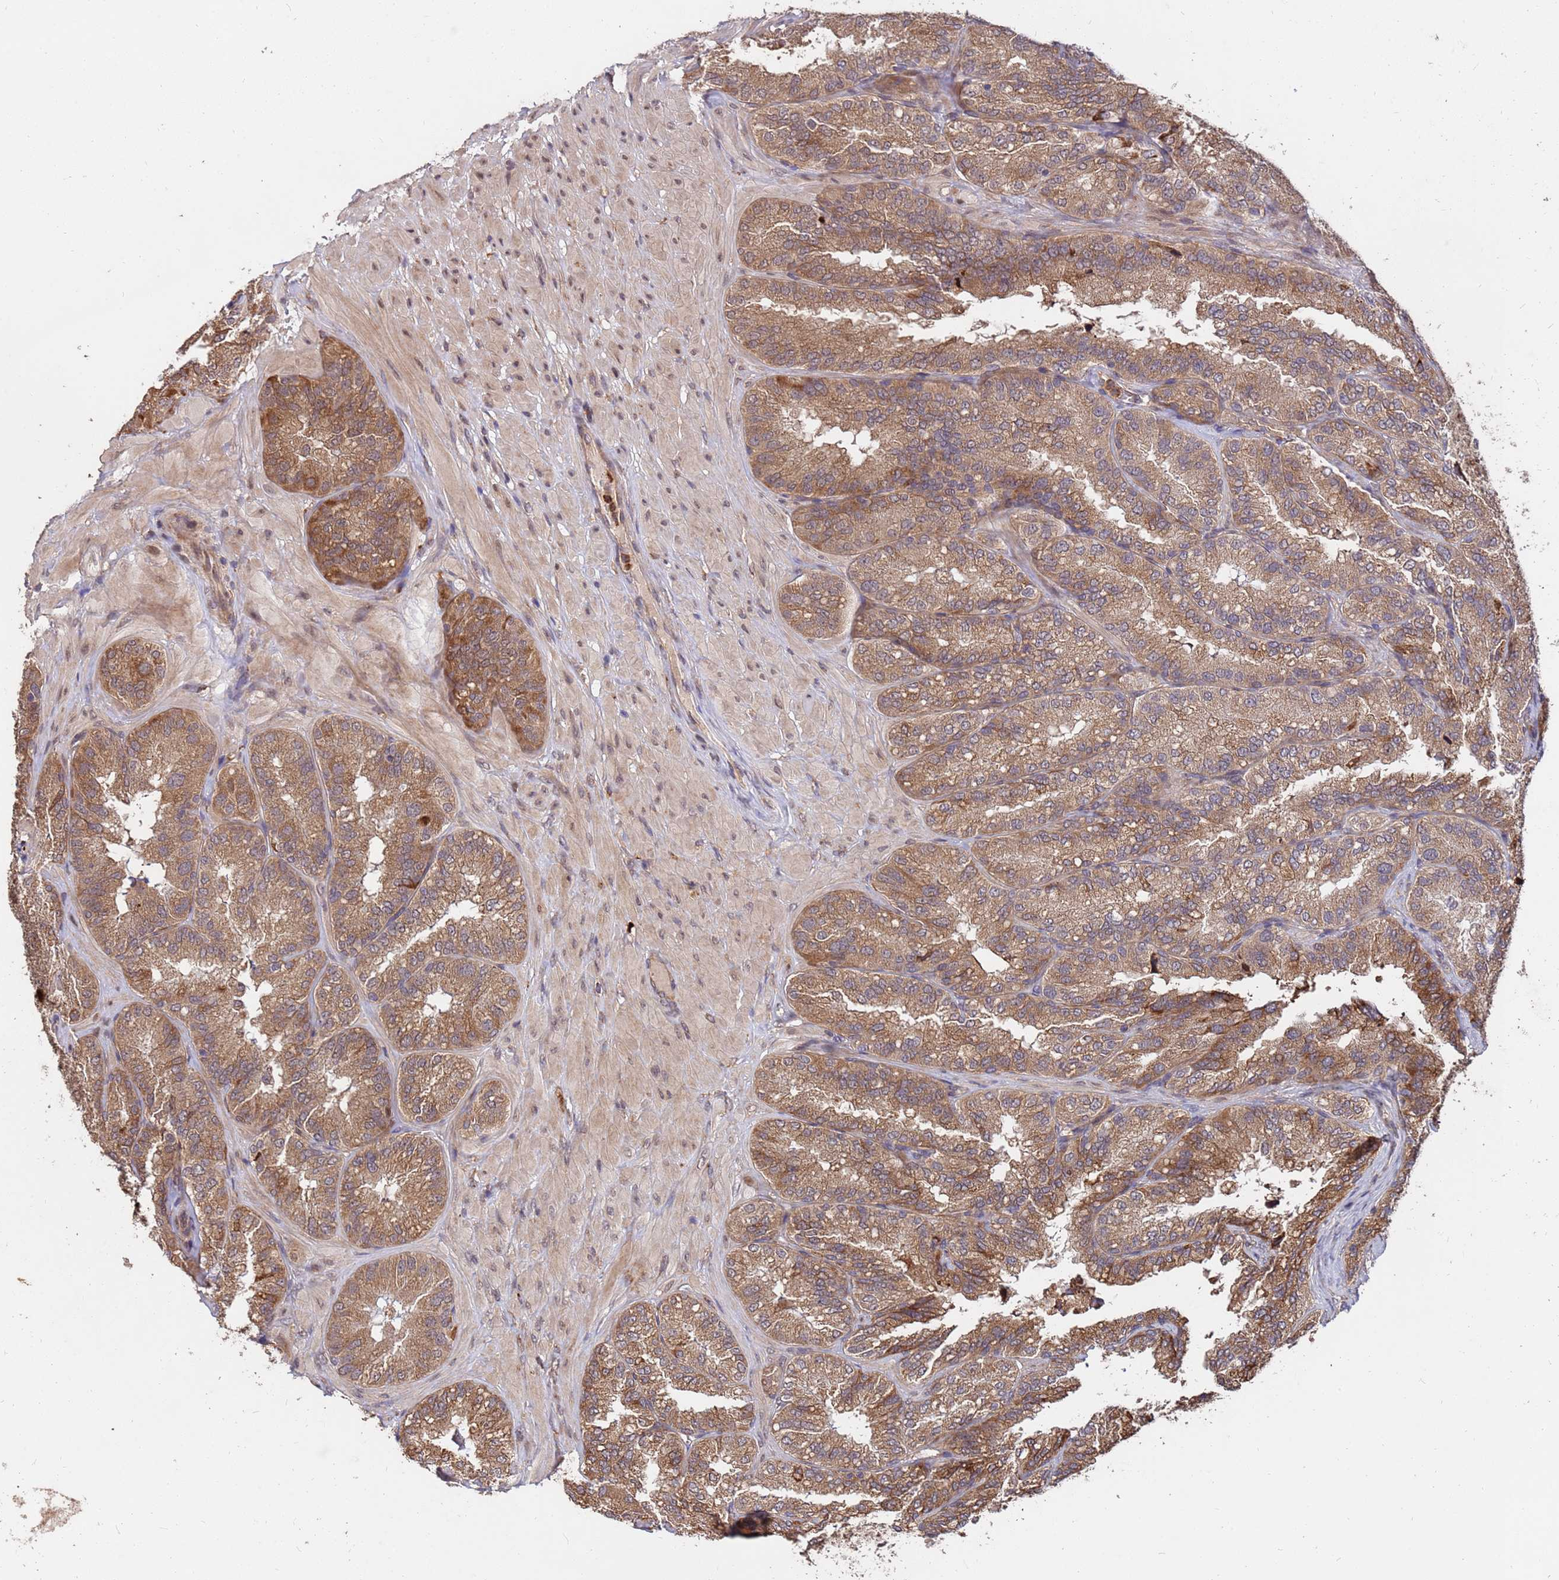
{"staining": {"intensity": "moderate", "quantity": ">75%", "location": "cytoplasmic/membranous,nuclear"}, "tissue": "seminal vesicle", "cell_type": "Glandular cells", "image_type": "normal", "snomed": [{"axis": "morphology", "description": "Normal tissue, NOS"}, {"axis": "topography", "description": "Seminal veicle"}], "caption": "Immunohistochemical staining of normal human seminal vesicle exhibits medium levels of moderate cytoplasmic/membranous,nuclear expression in about >75% of glandular cells.", "gene": "ZNF619", "patient": {"sex": "male", "age": 58}}